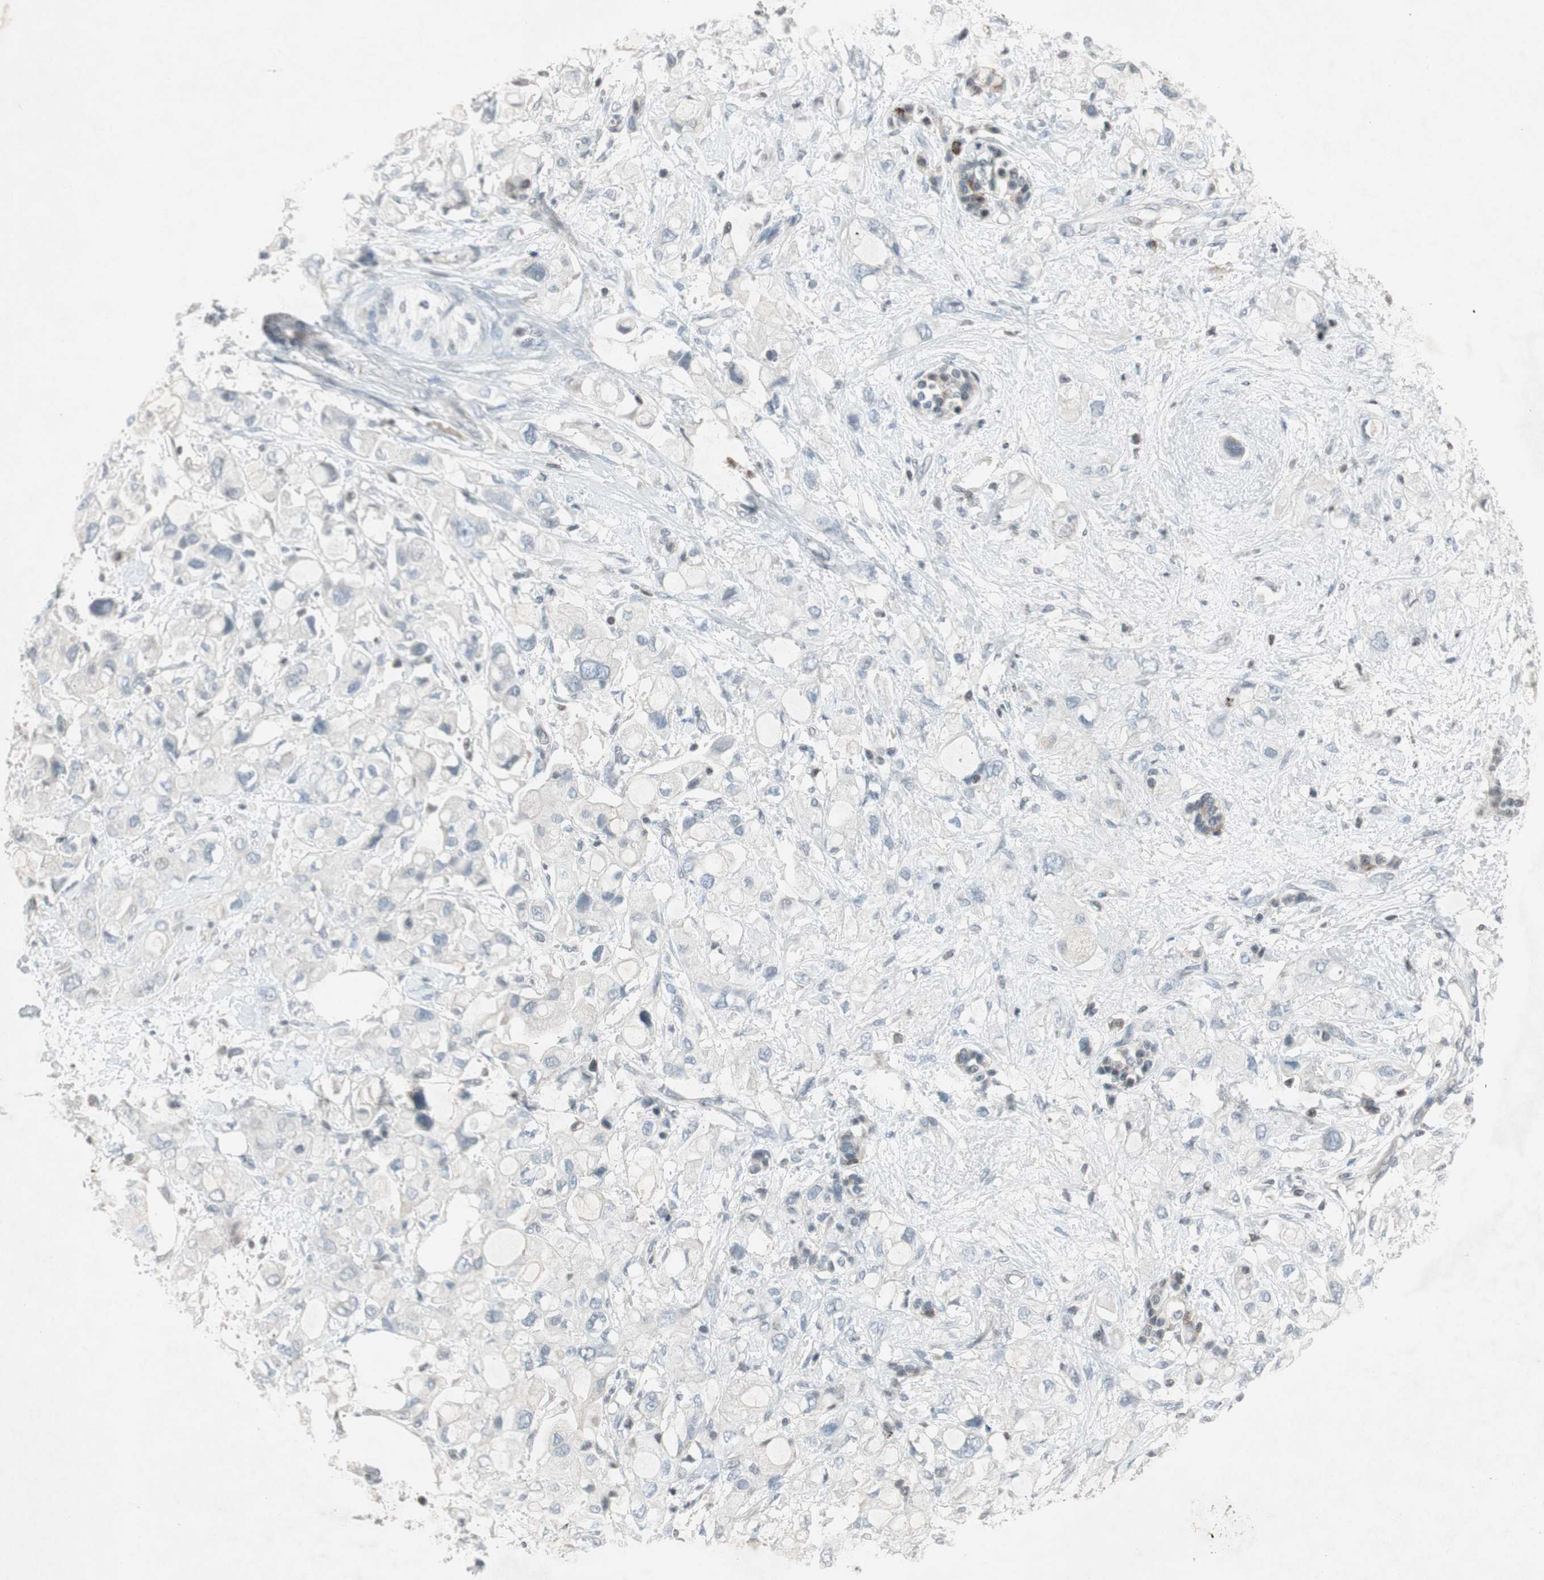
{"staining": {"intensity": "negative", "quantity": "none", "location": "none"}, "tissue": "pancreatic cancer", "cell_type": "Tumor cells", "image_type": "cancer", "snomed": [{"axis": "morphology", "description": "Adenocarcinoma, NOS"}, {"axis": "topography", "description": "Pancreas"}], "caption": "This is an immunohistochemistry photomicrograph of adenocarcinoma (pancreatic). There is no positivity in tumor cells.", "gene": "ARG2", "patient": {"sex": "female", "age": 56}}